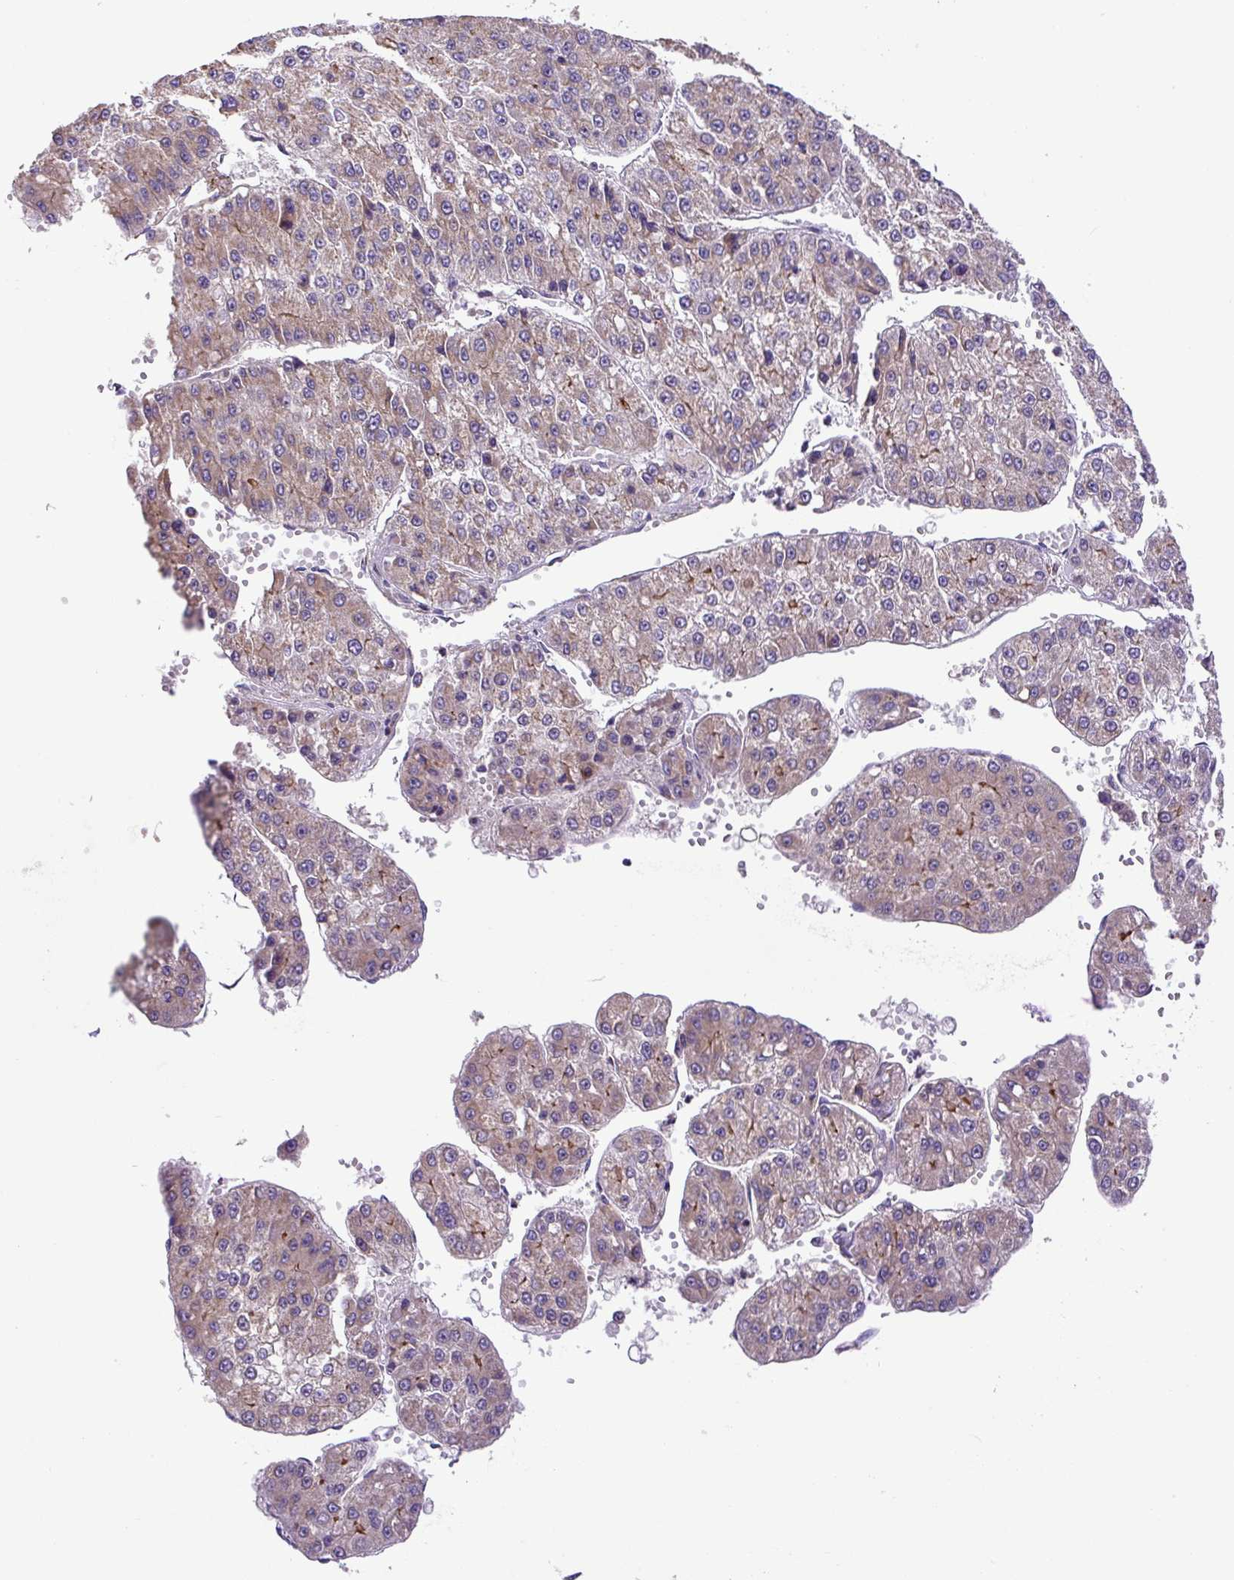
{"staining": {"intensity": "weak", "quantity": ">75%", "location": "cytoplasmic/membranous"}, "tissue": "liver cancer", "cell_type": "Tumor cells", "image_type": "cancer", "snomed": [{"axis": "morphology", "description": "Carcinoma, Hepatocellular, NOS"}, {"axis": "topography", "description": "Liver"}], "caption": "Tumor cells reveal weak cytoplasmic/membranous staining in approximately >75% of cells in liver cancer (hepatocellular carcinoma).", "gene": "MFSD9", "patient": {"sex": "female", "age": 73}}